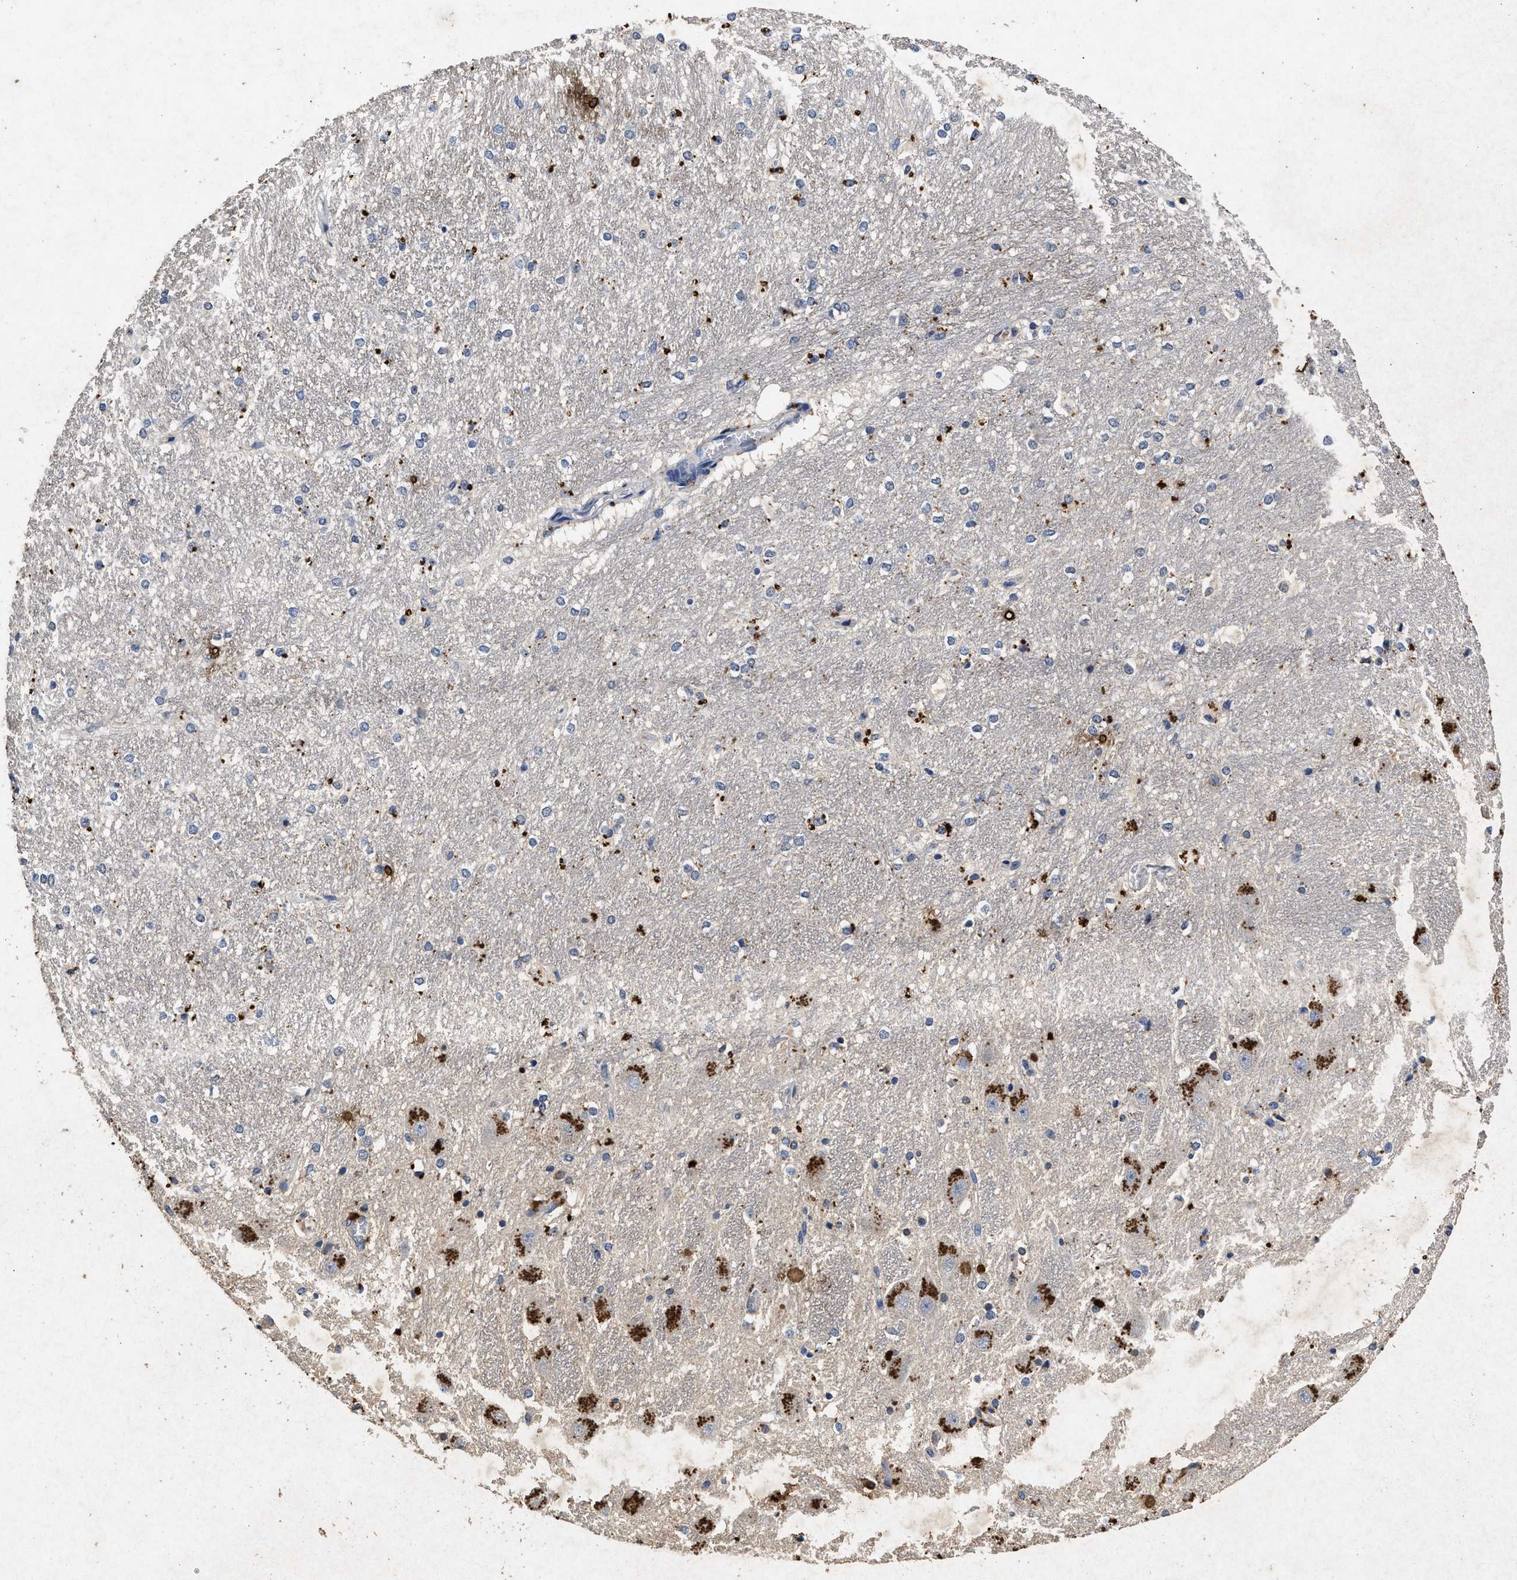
{"staining": {"intensity": "moderate", "quantity": "<25%", "location": "cytoplasmic/membranous"}, "tissue": "hippocampus", "cell_type": "Glial cells", "image_type": "normal", "snomed": [{"axis": "morphology", "description": "Normal tissue, NOS"}, {"axis": "topography", "description": "Hippocampus"}], "caption": "This image reveals immunohistochemistry (IHC) staining of normal human hippocampus, with low moderate cytoplasmic/membranous positivity in about <25% of glial cells.", "gene": "LTB4R2", "patient": {"sex": "female", "age": 19}}